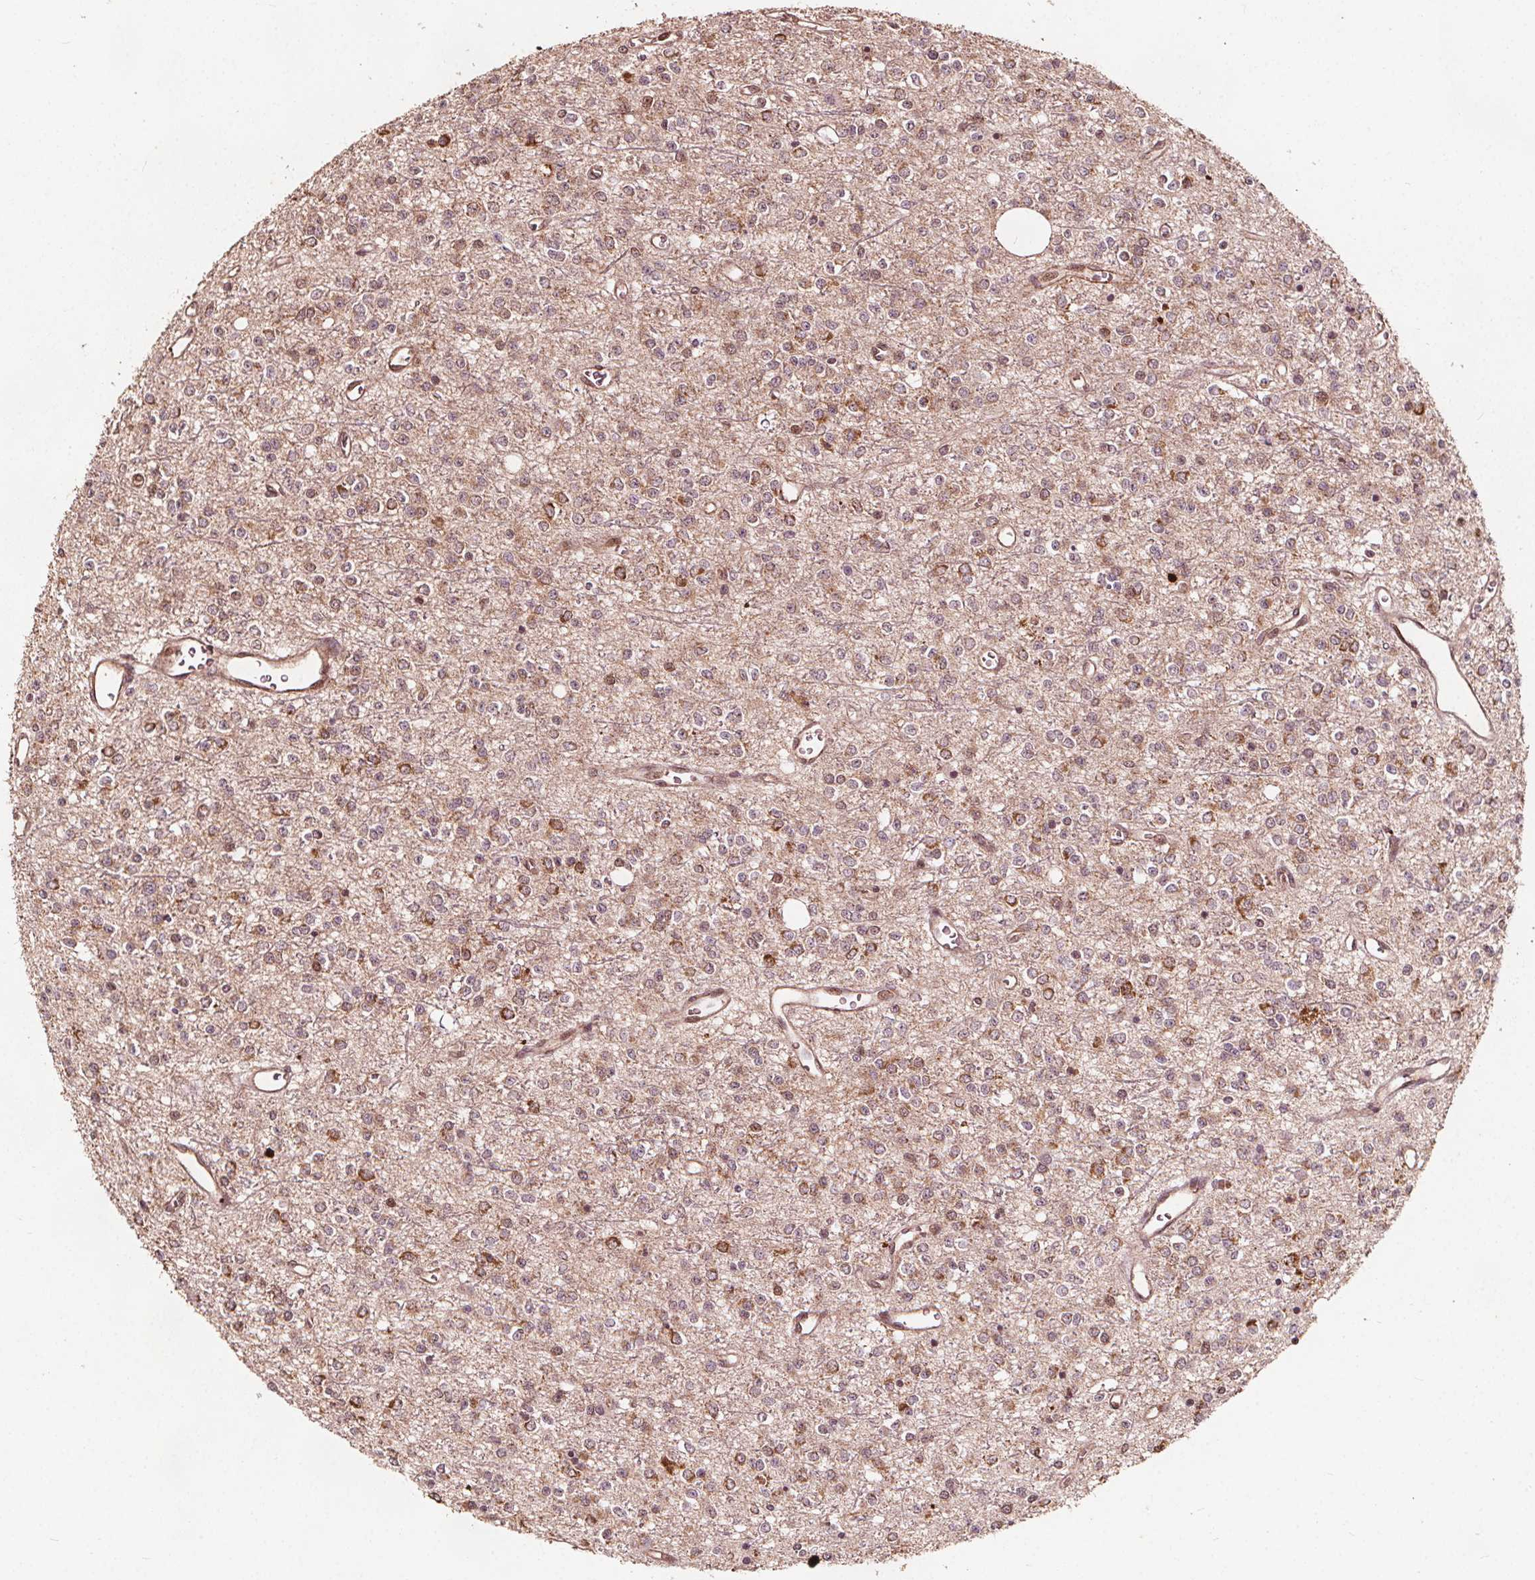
{"staining": {"intensity": "moderate", "quantity": ">75%", "location": "cytoplasmic/membranous"}, "tissue": "glioma", "cell_type": "Tumor cells", "image_type": "cancer", "snomed": [{"axis": "morphology", "description": "Glioma, malignant, Low grade"}, {"axis": "topography", "description": "Brain"}], "caption": "Protein expression analysis of glioma reveals moderate cytoplasmic/membranous positivity in approximately >75% of tumor cells. (Stains: DAB (3,3'-diaminobenzidine) in brown, nuclei in blue, Microscopy: brightfield microscopy at high magnification).", "gene": "AIP", "patient": {"sex": "female", "age": 45}}